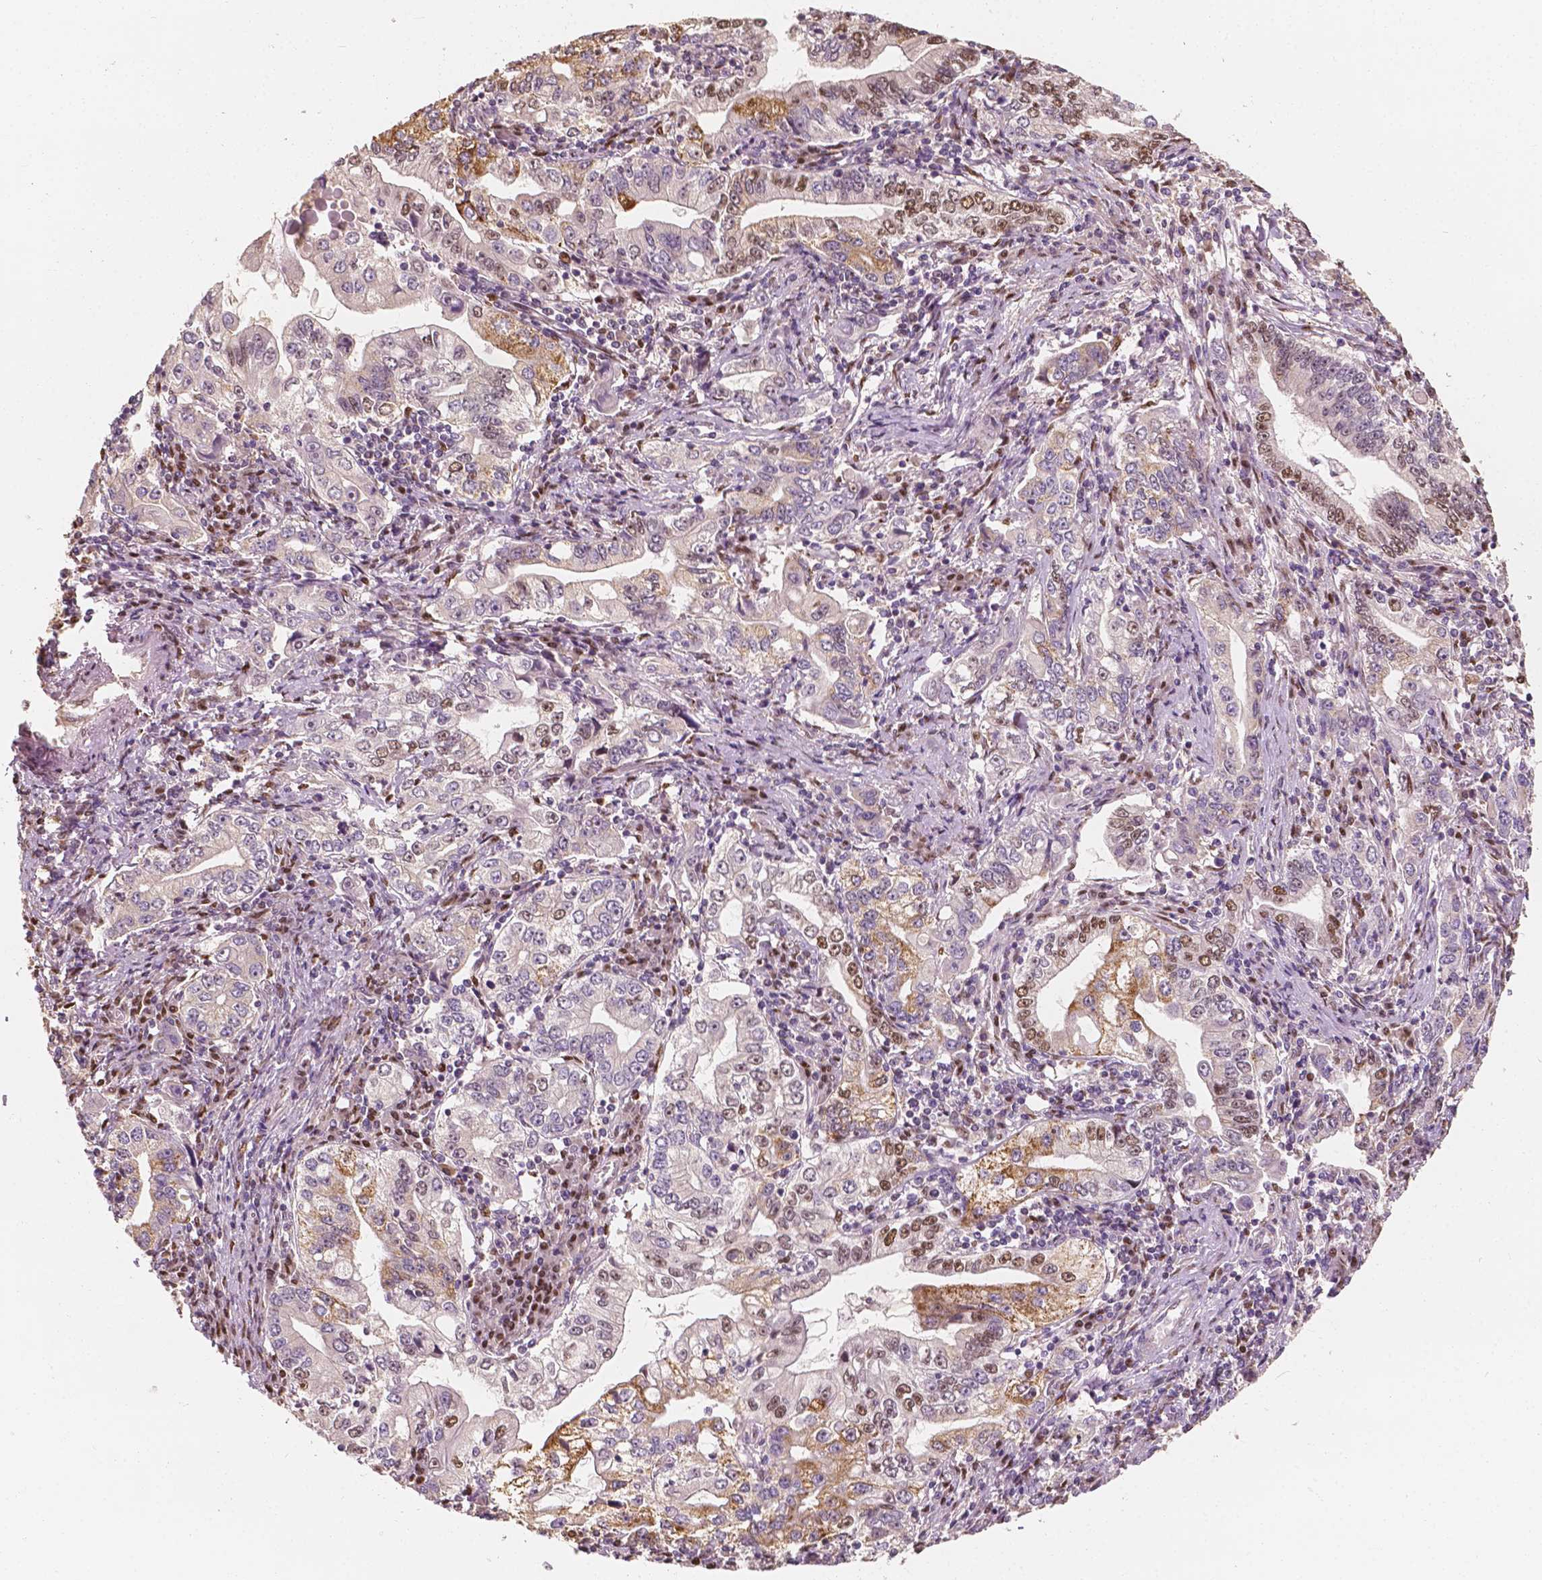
{"staining": {"intensity": "moderate", "quantity": "<25%", "location": "cytoplasmic/membranous,nuclear"}, "tissue": "stomach cancer", "cell_type": "Tumor cells", "image_type": "cancer", "snomed": [{"axis": "morphology", "description": "Adenocarcinoma, NOS"}, {"axis": "topography", "description": "Stomach, lower"}], "caption": "High-power microscopy captured an immunohistochemistry micrograph of stomach cancer, revealing moderate cytoplasmic/membranous and nuclear positivity in approximately <25% of tumor cells.", "gene": "TBC1D17", "patient": {"sex": "female", "age": 72}}